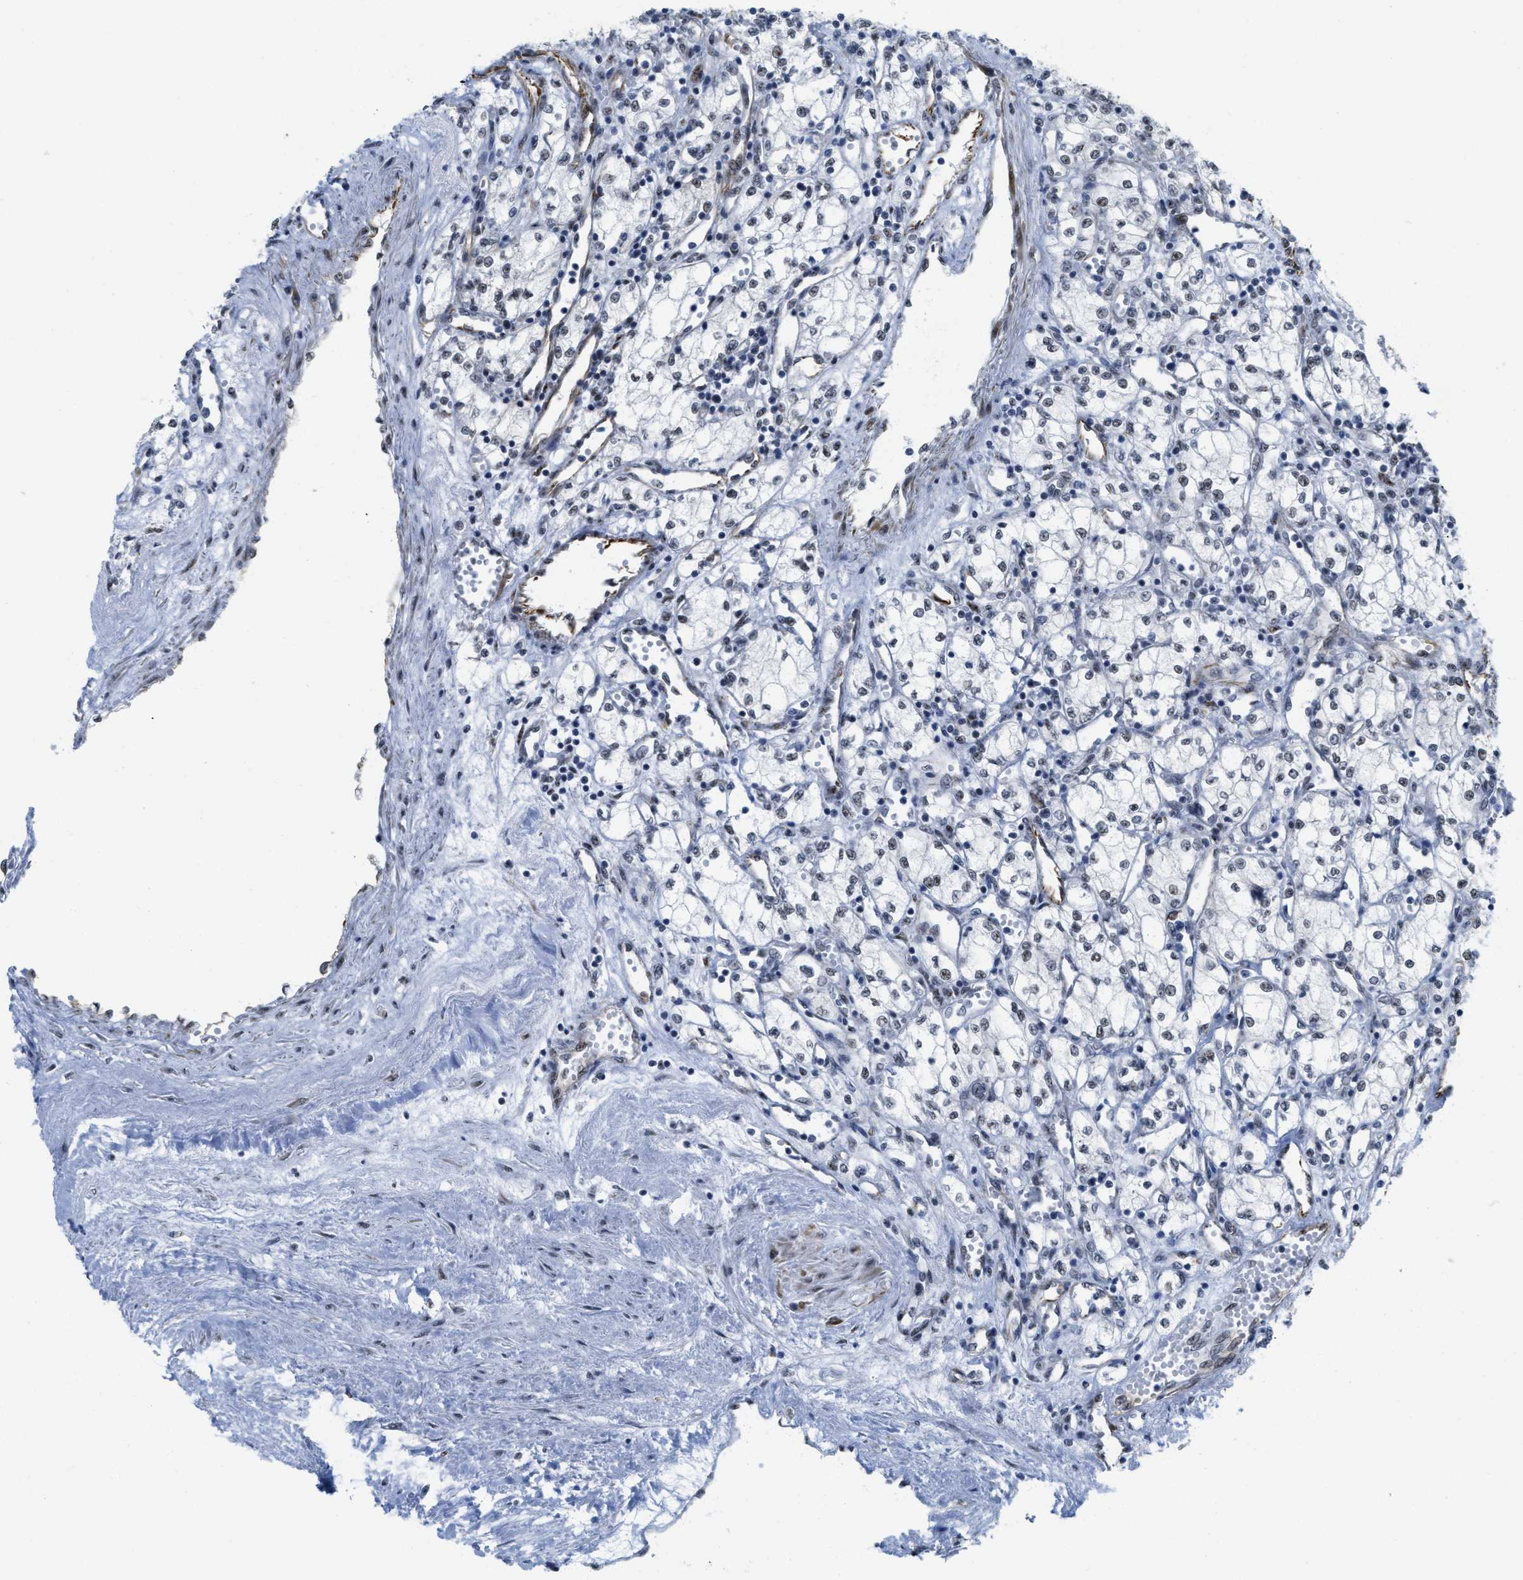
{"staining": {"intensity": "weak", "quantity": "25%-75%", "location": "nuclear"}, "tissue": "renal cancer", "cell_type": "Tumor cells", "image_type": "cancer", "snomed": [{"axis": "morphology", "description": "Adenocarcinoma, NOS"}, {"axis": "topography", "description": "Kidney"}], "caption": "This histopathology image reveals immunohistochemistry (IHC) staining of human renal cancer, with low weak nuclear expression in approximately 25%-75% of tumor cells.", "gene": "LRRC8B", "patient": {"sex": "male", "age": 59}}